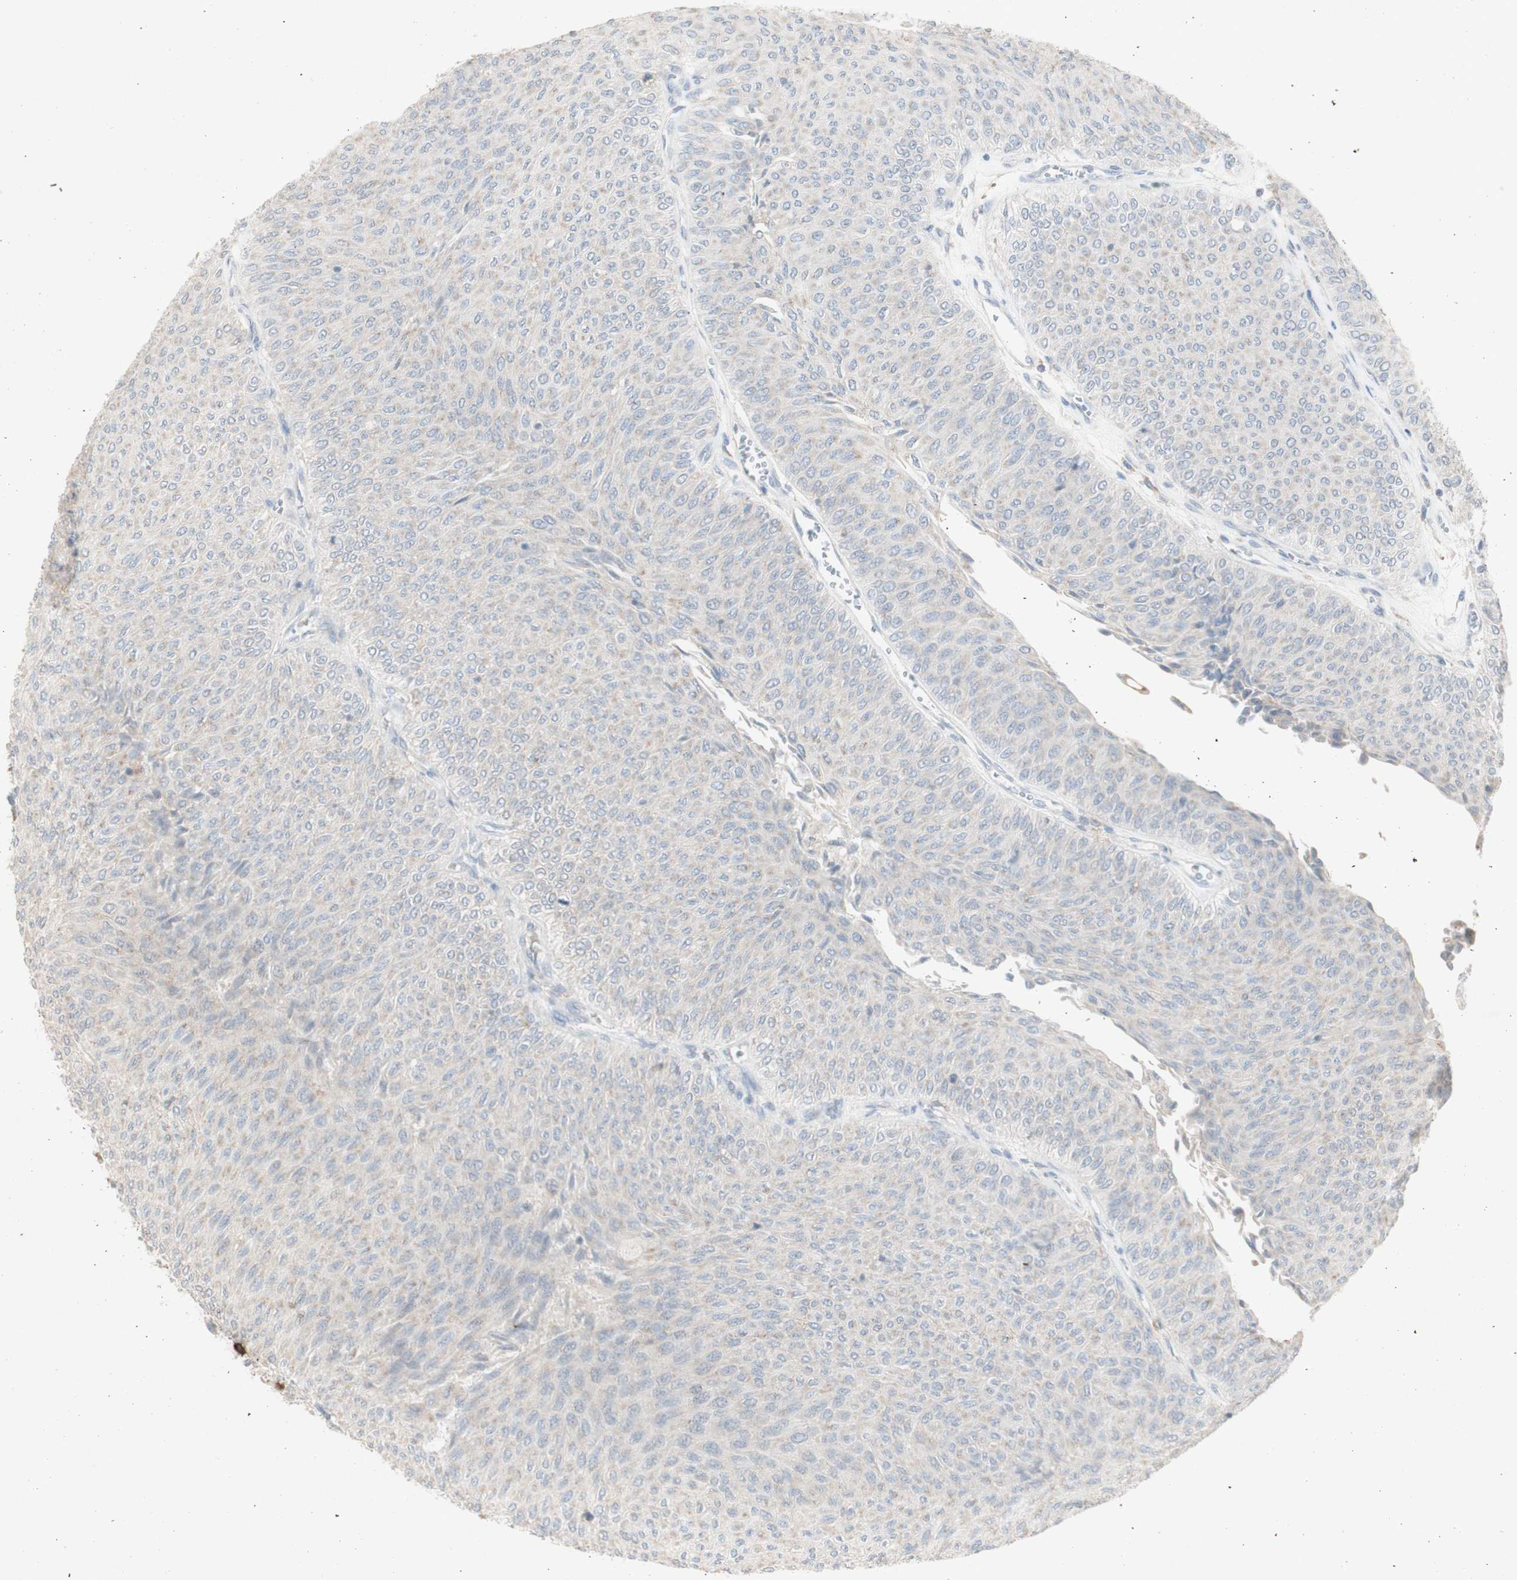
{"staining": {"intensity": "negative", "quantity": "none", "location": "none"}, "tissue": "urothelial cancer", "cell_type": "Tumor cells", "image_type": "cancer", "snomed": [{"axis": "morphology", "description": "Urothelial carcinoma, Low grade"}, {"axis": "topography", "description": "Urinary bladder"}], "caption": "Immunohistochemistry histopathology image of low-grade urothelial carcinoma stained for a protein (brown), which shows no expression in tumor cells.", "gene": "ATP6V1B1", "patient": {"sex": "male", "age": 78}}